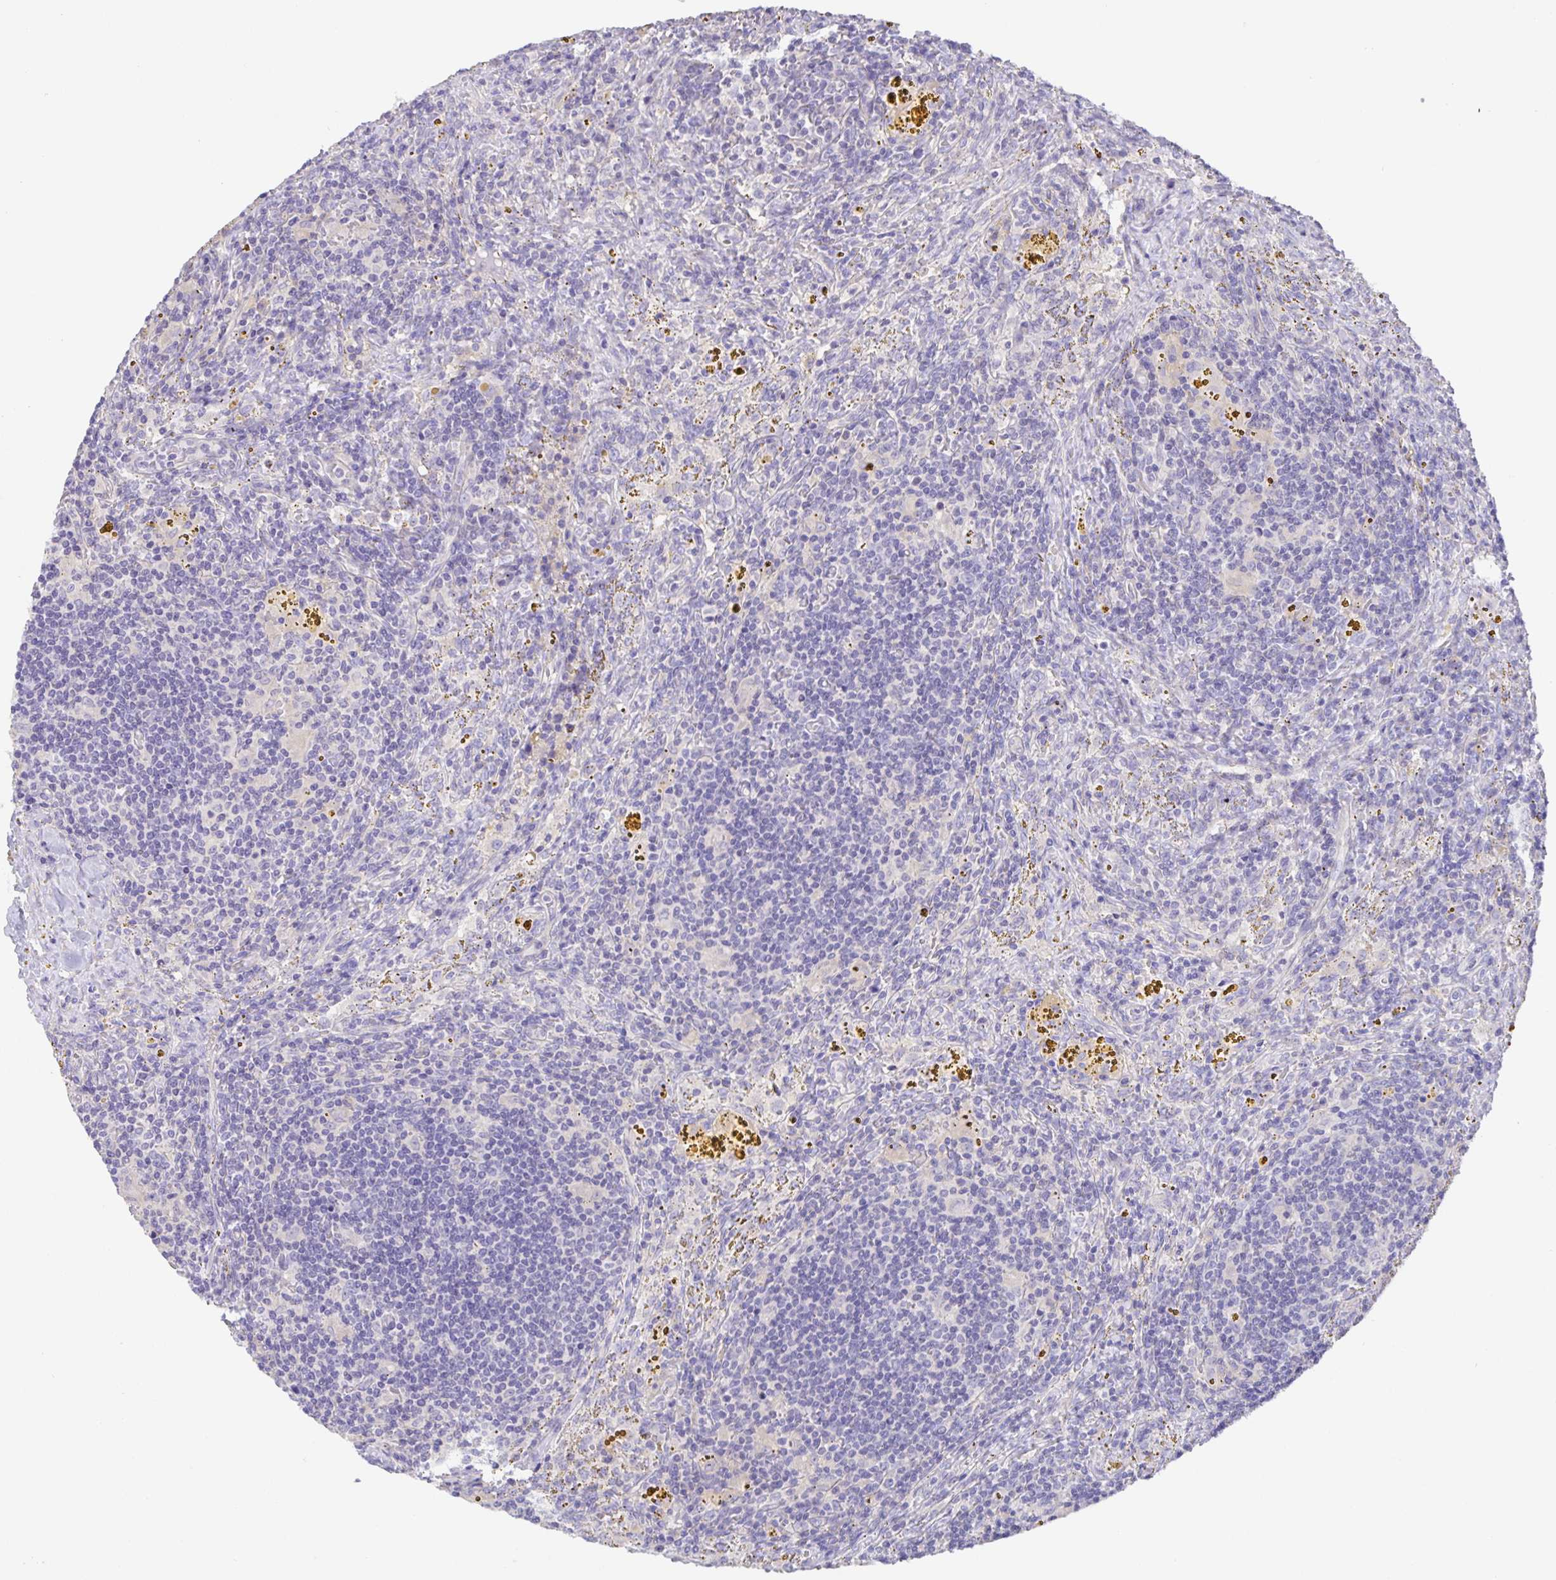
{"staining": {"intensity": "negative", "quantity": "none", "location": "none"}, "tissue": "lymphoma", "cell_type": "Tumor cells", "image_type": "cancer", "snomed": [{"axis": "morphology", "description": "Malignant lymphoma, non-Hodgkin's type, Low grade"}, {"axis": "topography", "description": "Spleen"}], "caption": "There is no significant expression in tumor cells of low-grade malignant lymphoma, non-Hodgkin's type.", "gene": "PRR36", "patient": {"sex": "female", "age": 70}}